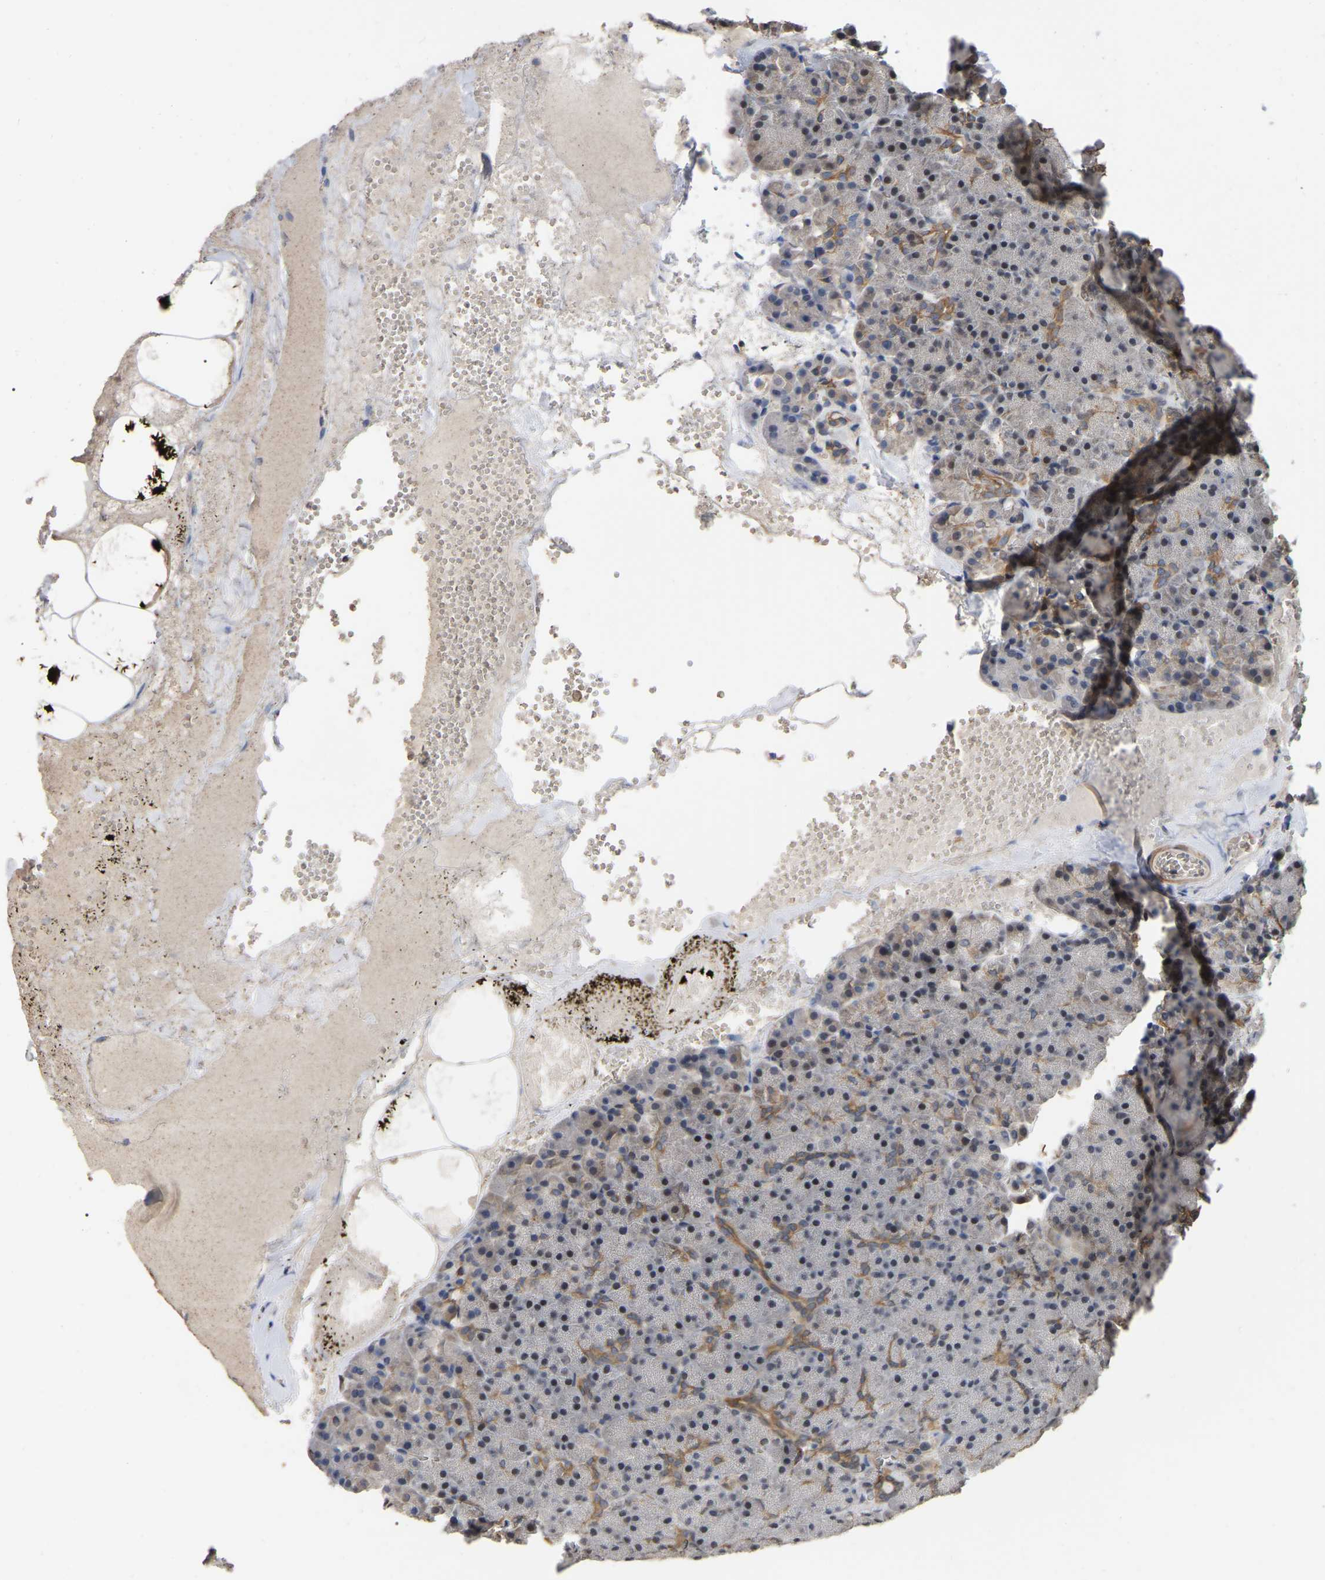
{"staining": {"intensity": "negative", "quantity": "none", "location": "none"}, "tissue": "pancreas", "cell_type": "Exocrine glandular cells", "image_type": "normal", "snomed": [{"axis": "morphology", "description": "Normal tissue, NOS"}, {"axis": "morphology", "description": "Carcinoid, malignant, NOS"}, {"axis": "topography", "description": "Pancreas"}], "caption": "IHC image of benign human pancreas stained for a protein (brown), which demonstrates no staining in exocrine glandular cells. (DAB immunohistochemistry (IHC), high magnification).", "gene": "FAM219A", "patient": {"sex": "female", "age": 35}}